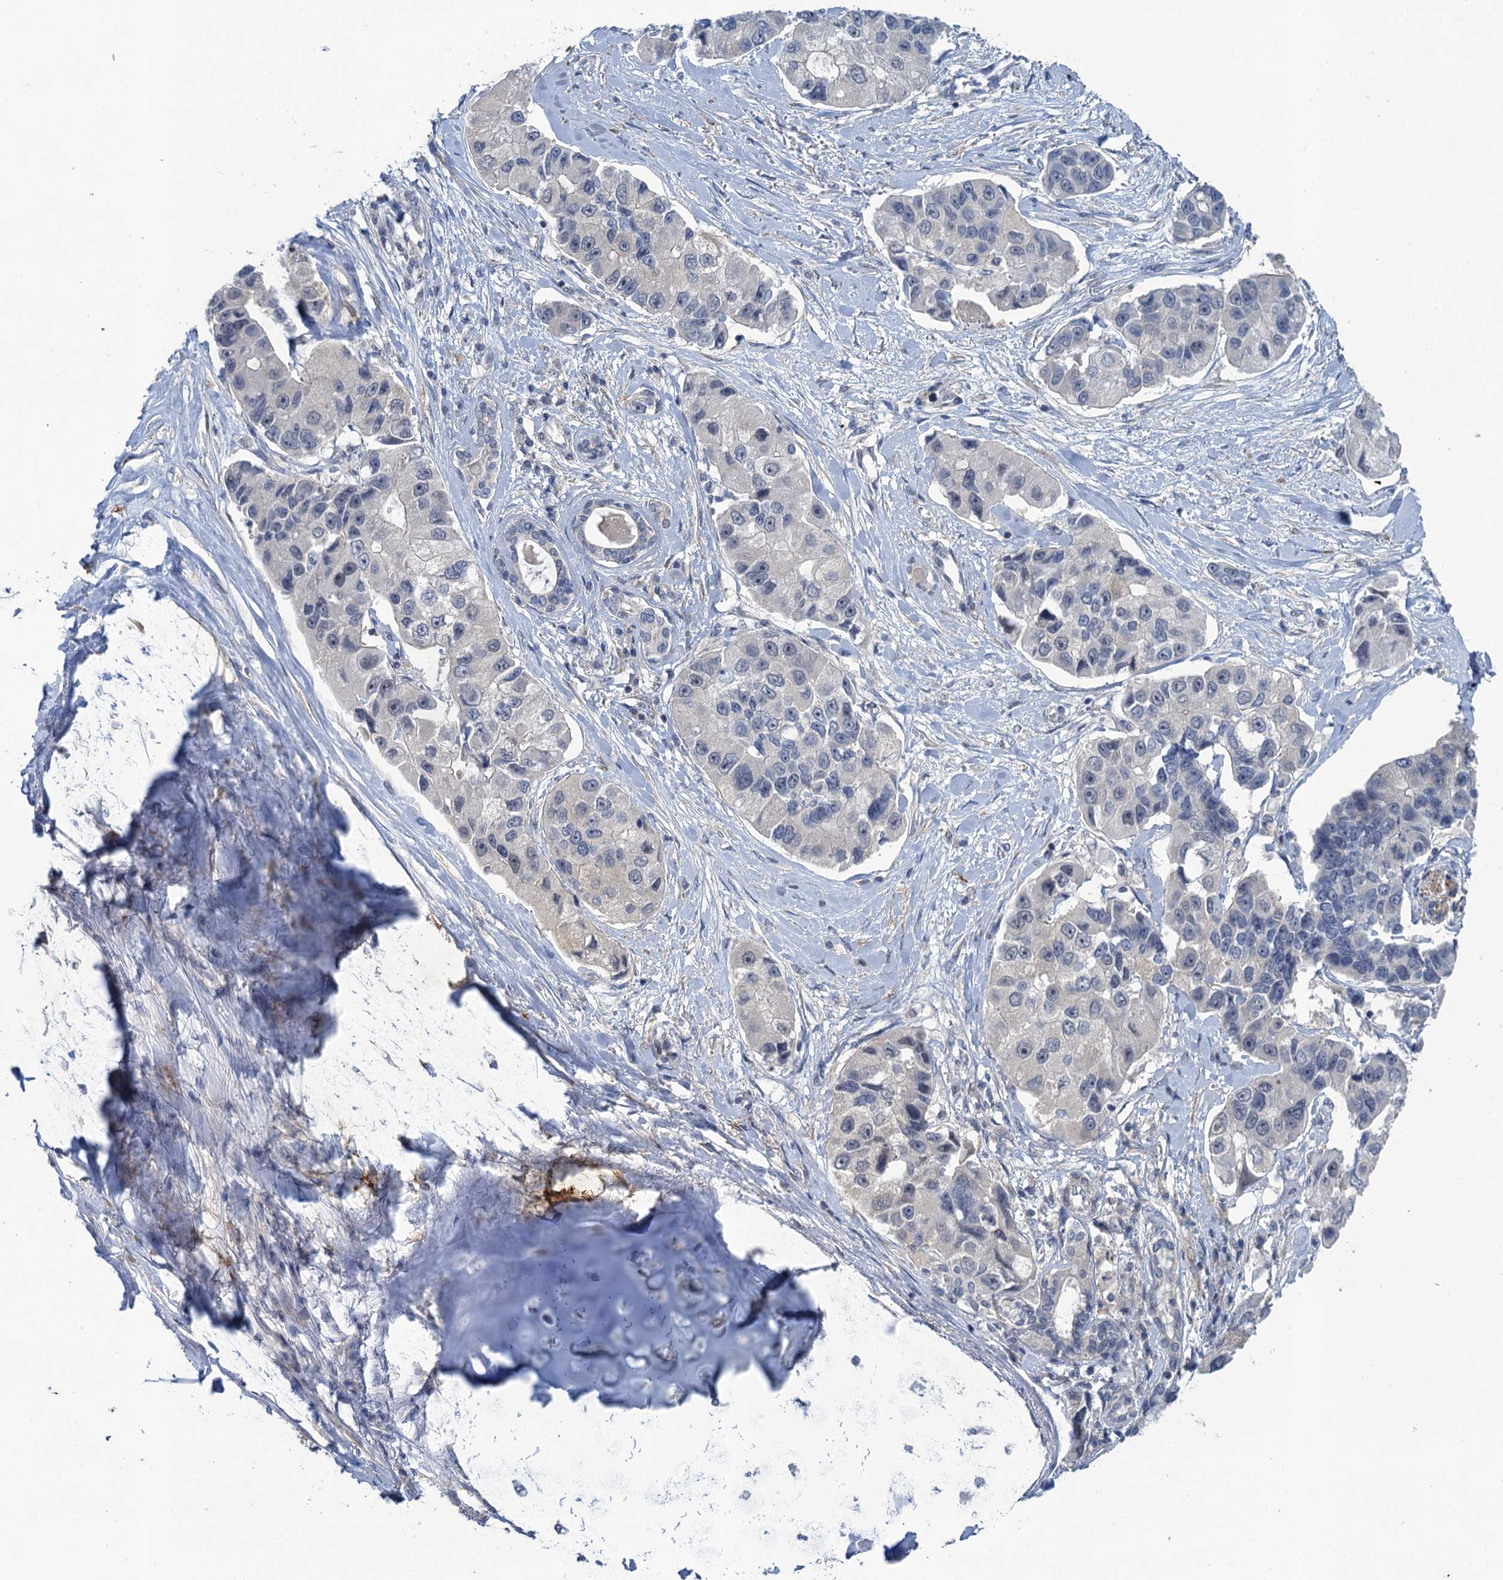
{"staining": {"intensity": "negative", "quantity": "none", "location": "none"}, "tissue": "lung cancer", "cell_type": "Tumor cells", "image_type": "cancer", "snomed": [{"axis": "morphology", "description": "Adenocarcinoma, NOS"}, {"axis": "topography", "description": "Lung"}], "caption": "Human lung cancer (adenocarcinoma) stained for a protein using immunohistochemistry displays no staining in tumor cells.", "gene": "MRFAP1", "patient": {"sex": "female", "age": 54}}